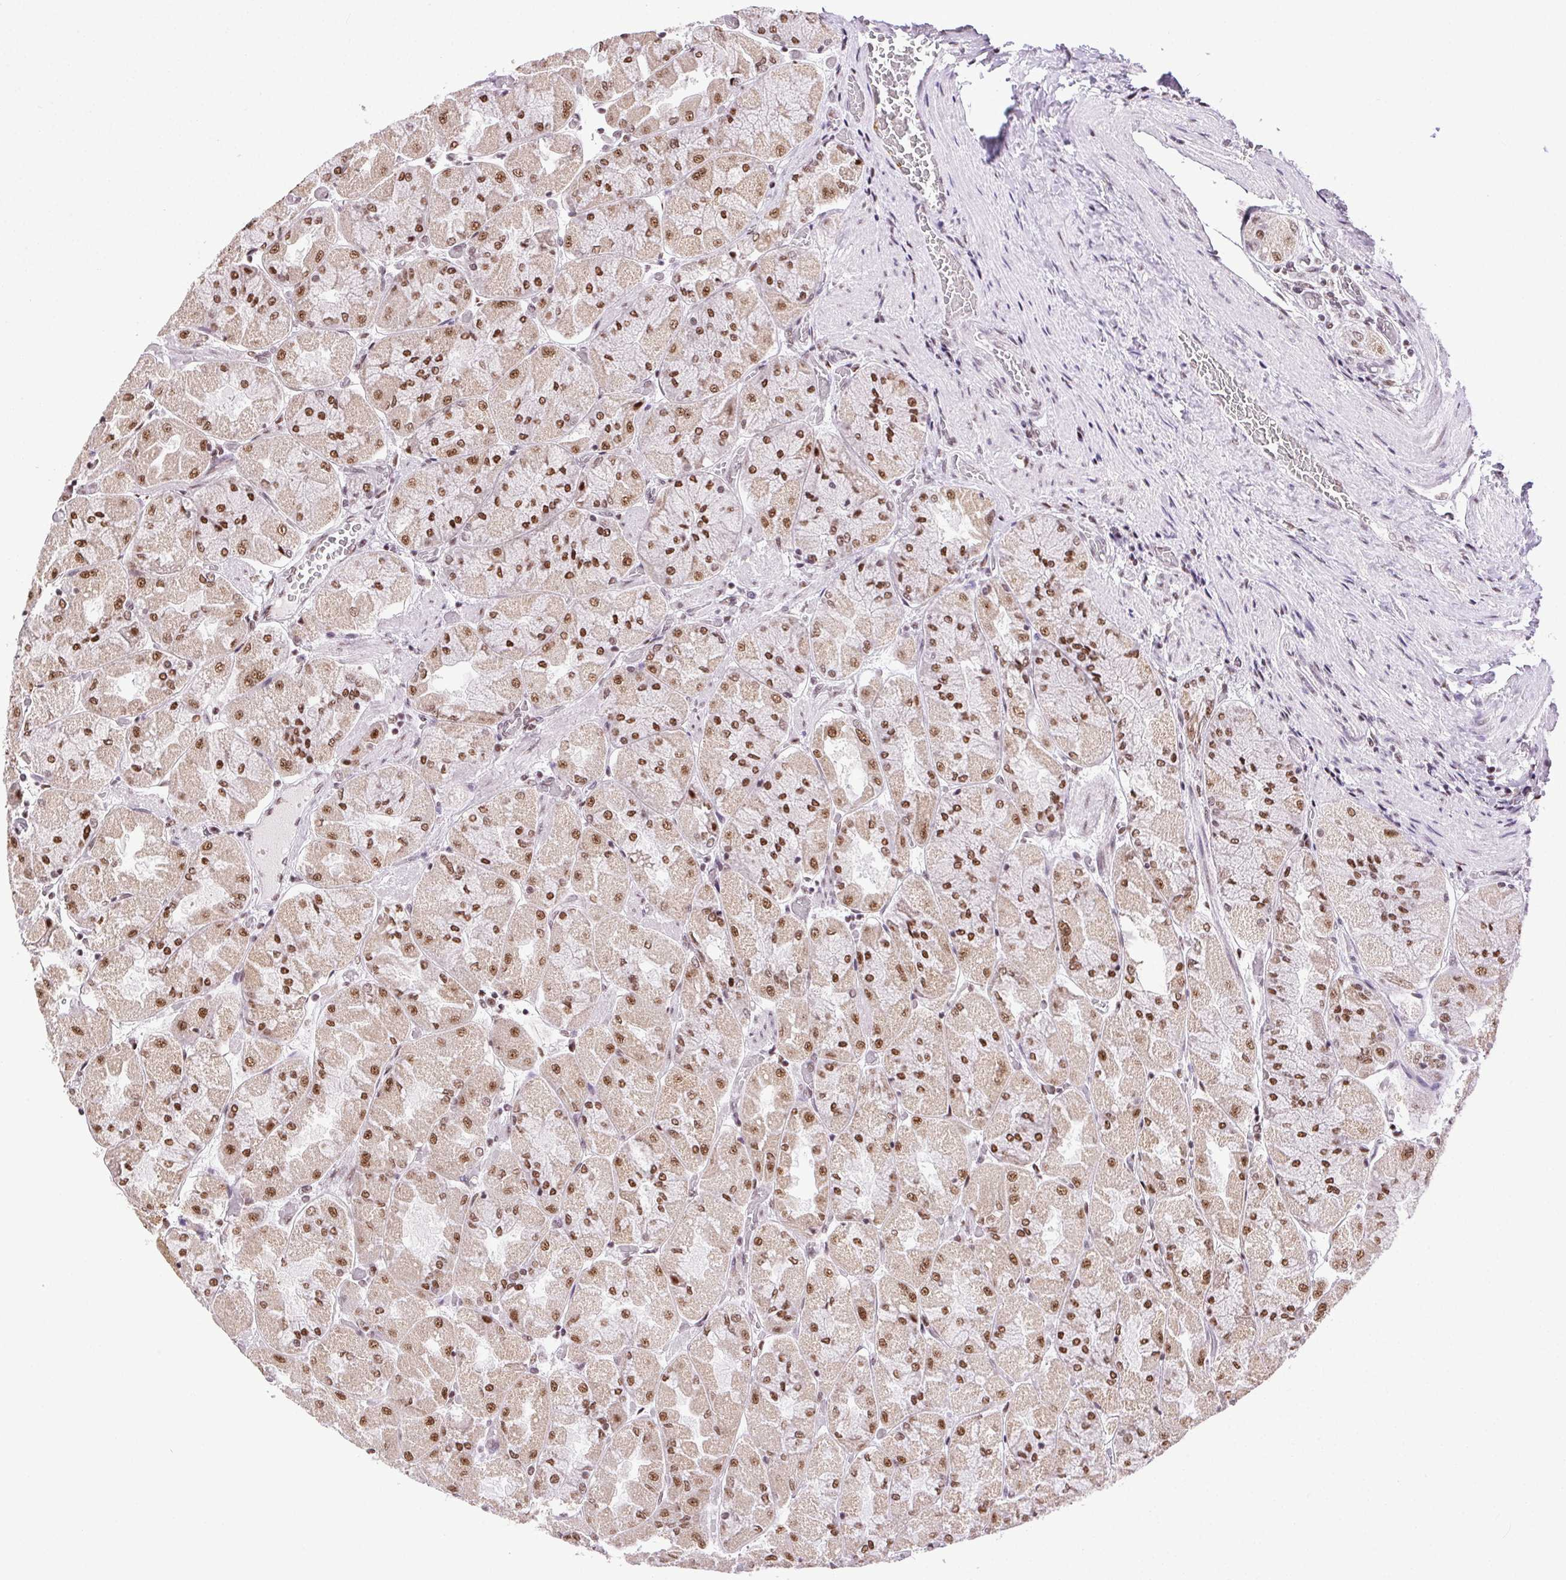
{"staining": {"intensity": "strong", "quantity": "25%-75%", "location": "nuclear"}, "tissue": "stomach", "cell_type": "Glandular cells", "image_type": "normal", "snomed": [{"axis": "morphology", "description": "Normal tissue, NOS"}, {"axis": "topography", "description": "Stomach"}], "caption": "A photomicrograph showing strong nuclear staining in about 25%-75% of glandular cells in benign stomach, as visualized by brown immunohistochemical staining.", "gene": "TRA2B", "patient": {"sex": "female", "age": 61}}